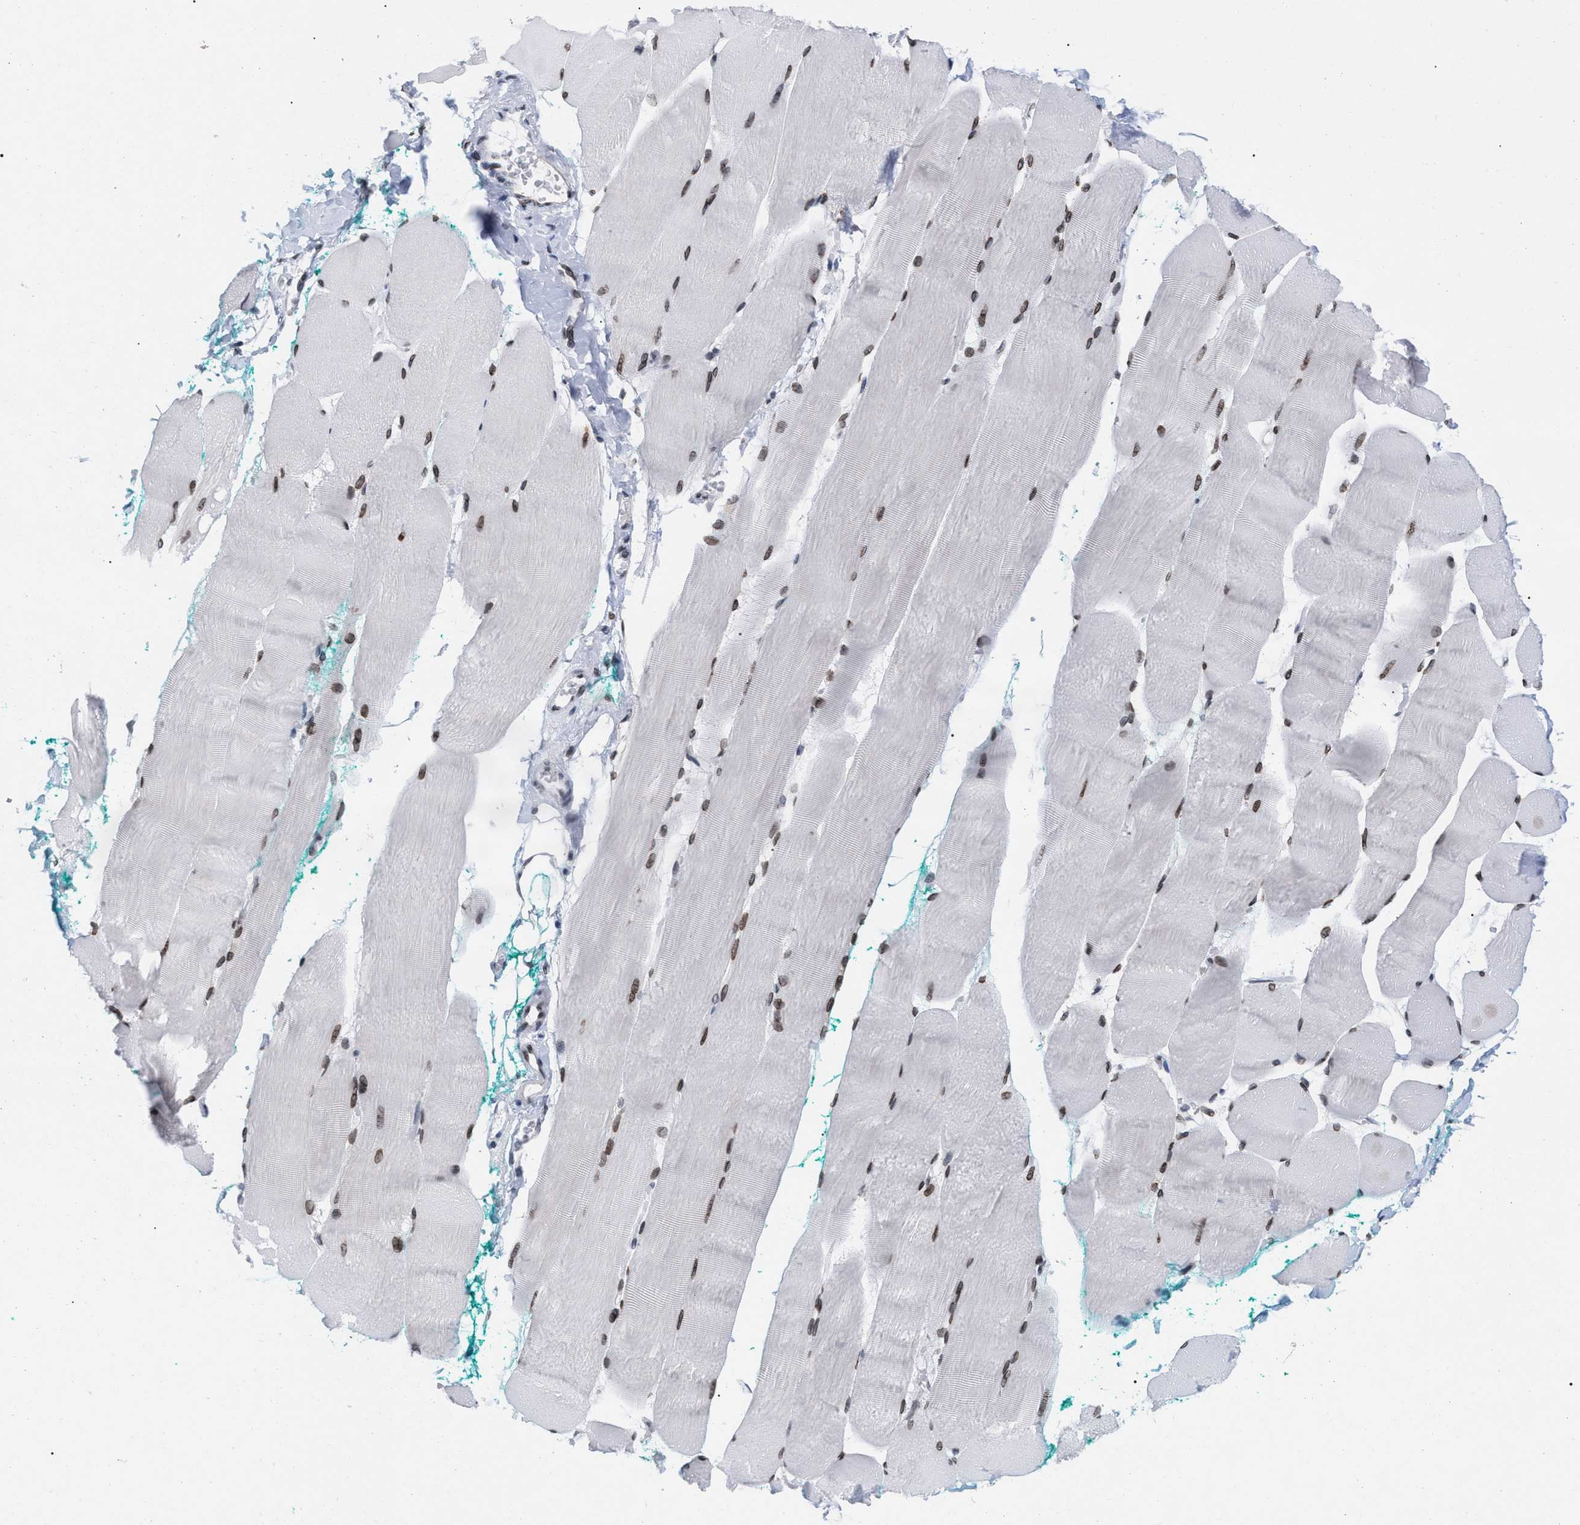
{"staining": {"intensity": "moderate", "quantity": "25%-75%", "location": "cytoplasmic/membranous,nuclear"}, "tissue": "skeletal muscle", "cell_type": "Myocytes", "image_type": "normal", "snomed": [{"axis": "morphology", "description": "Normal tissue, NOS"}, {"axis": "morphology", "description": "Squamous cell carcinoma, NOS"}, {"axis": "topography", "description": "Skeletal muscle"}], "caption": "This is a micrograph of immunohistochemistry (IHC) staining of unremarkable skeletal muscle, which shows moderate expression in the cytoplasmic/membranous,nuclear of myocytes.", "gene": "TPR", "patient": {"sex": "male", "age": 51}}